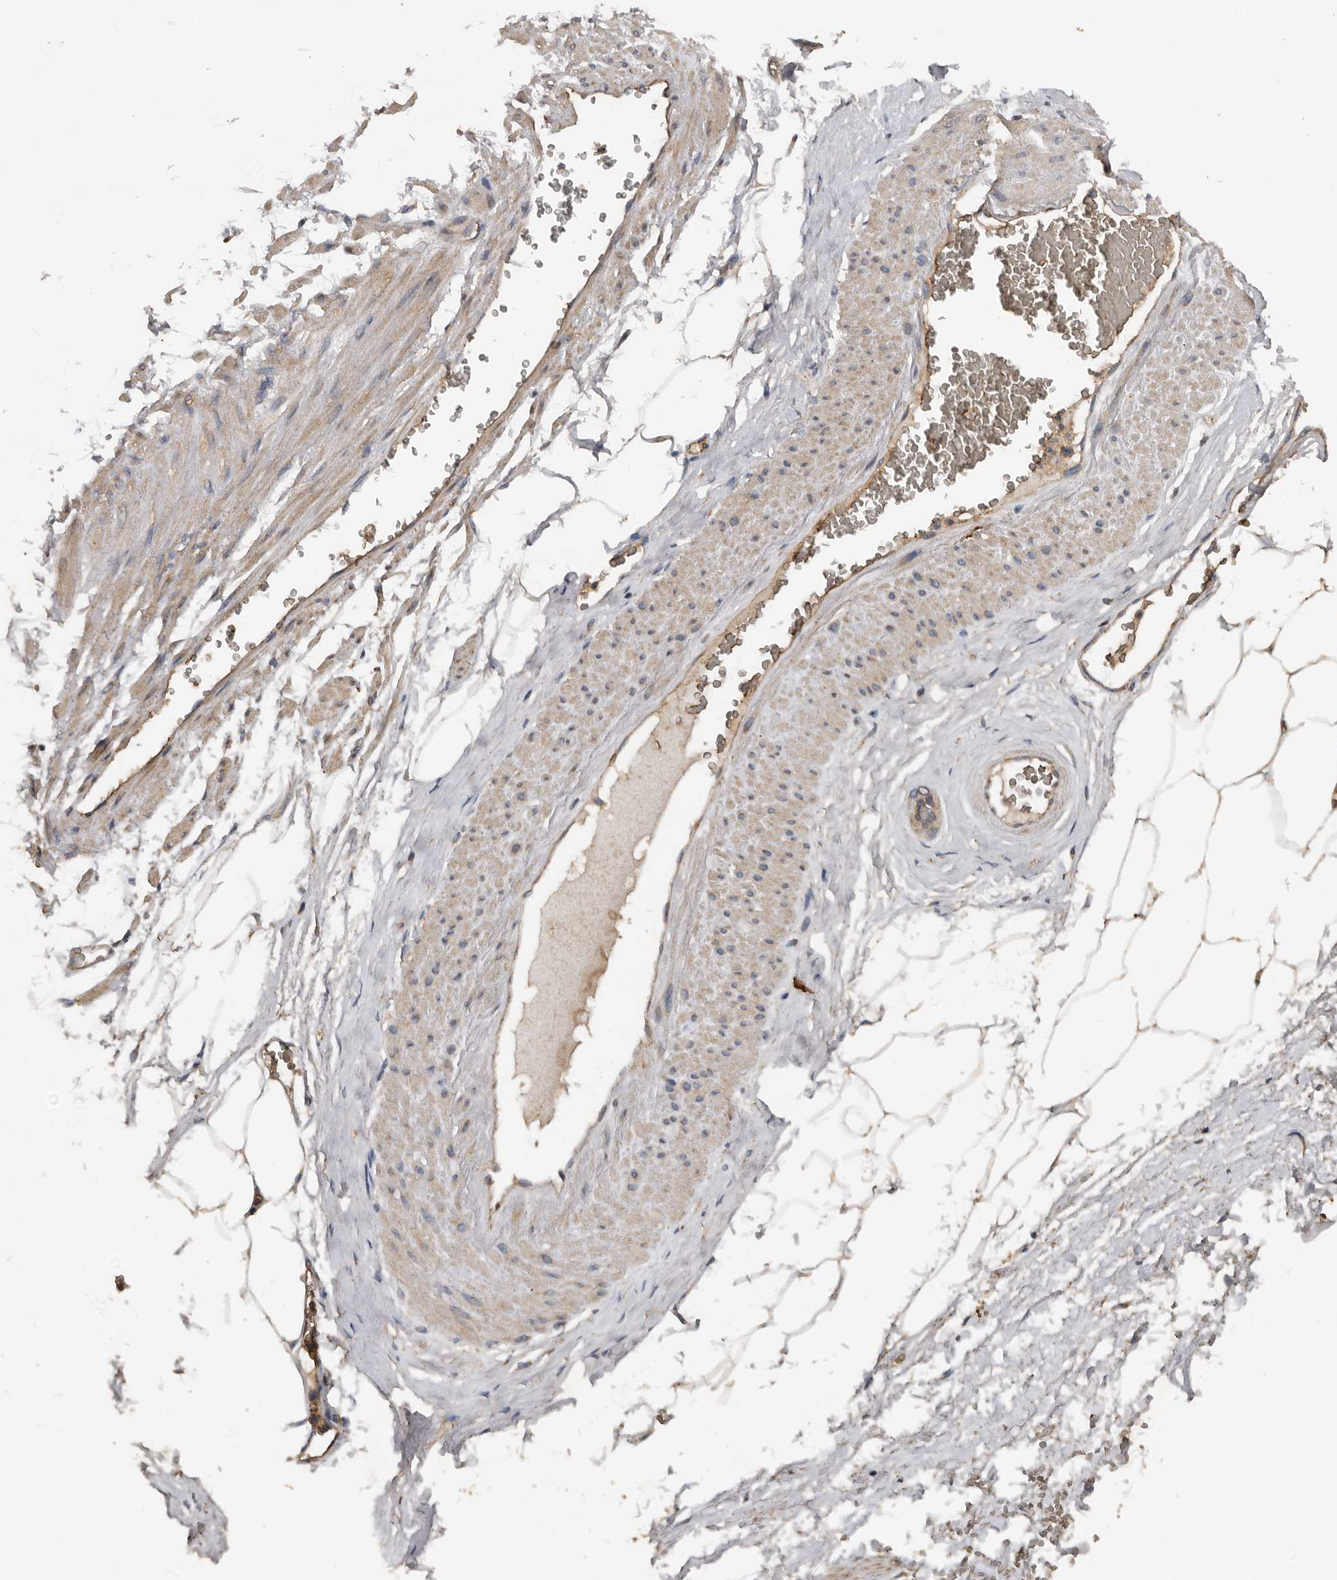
{"staining": {"intensity": "weak", "quantity": ">75%", "location": "cytoplasmic/membranous"}, "tissue": "adipose tissue", "cell_type": "Adipocytes", "image_type": "normal", "snomed": [{"axis": "morphology", "description": "Normal tissue, NOS"}, {"axis": "morphology", "description": "Adenocarcinoma, Low grade"}, {"axis": "topography", "description": "Prostate"}, {"axis": "topography", "description": "Peripheral nerve tissue"}], "caption": "Adipose tissue stained with a protein marker exhibits weak staining in adipocytes.", "gene": "HYAL4", "patient": {"sex": "male", "age": 63}}